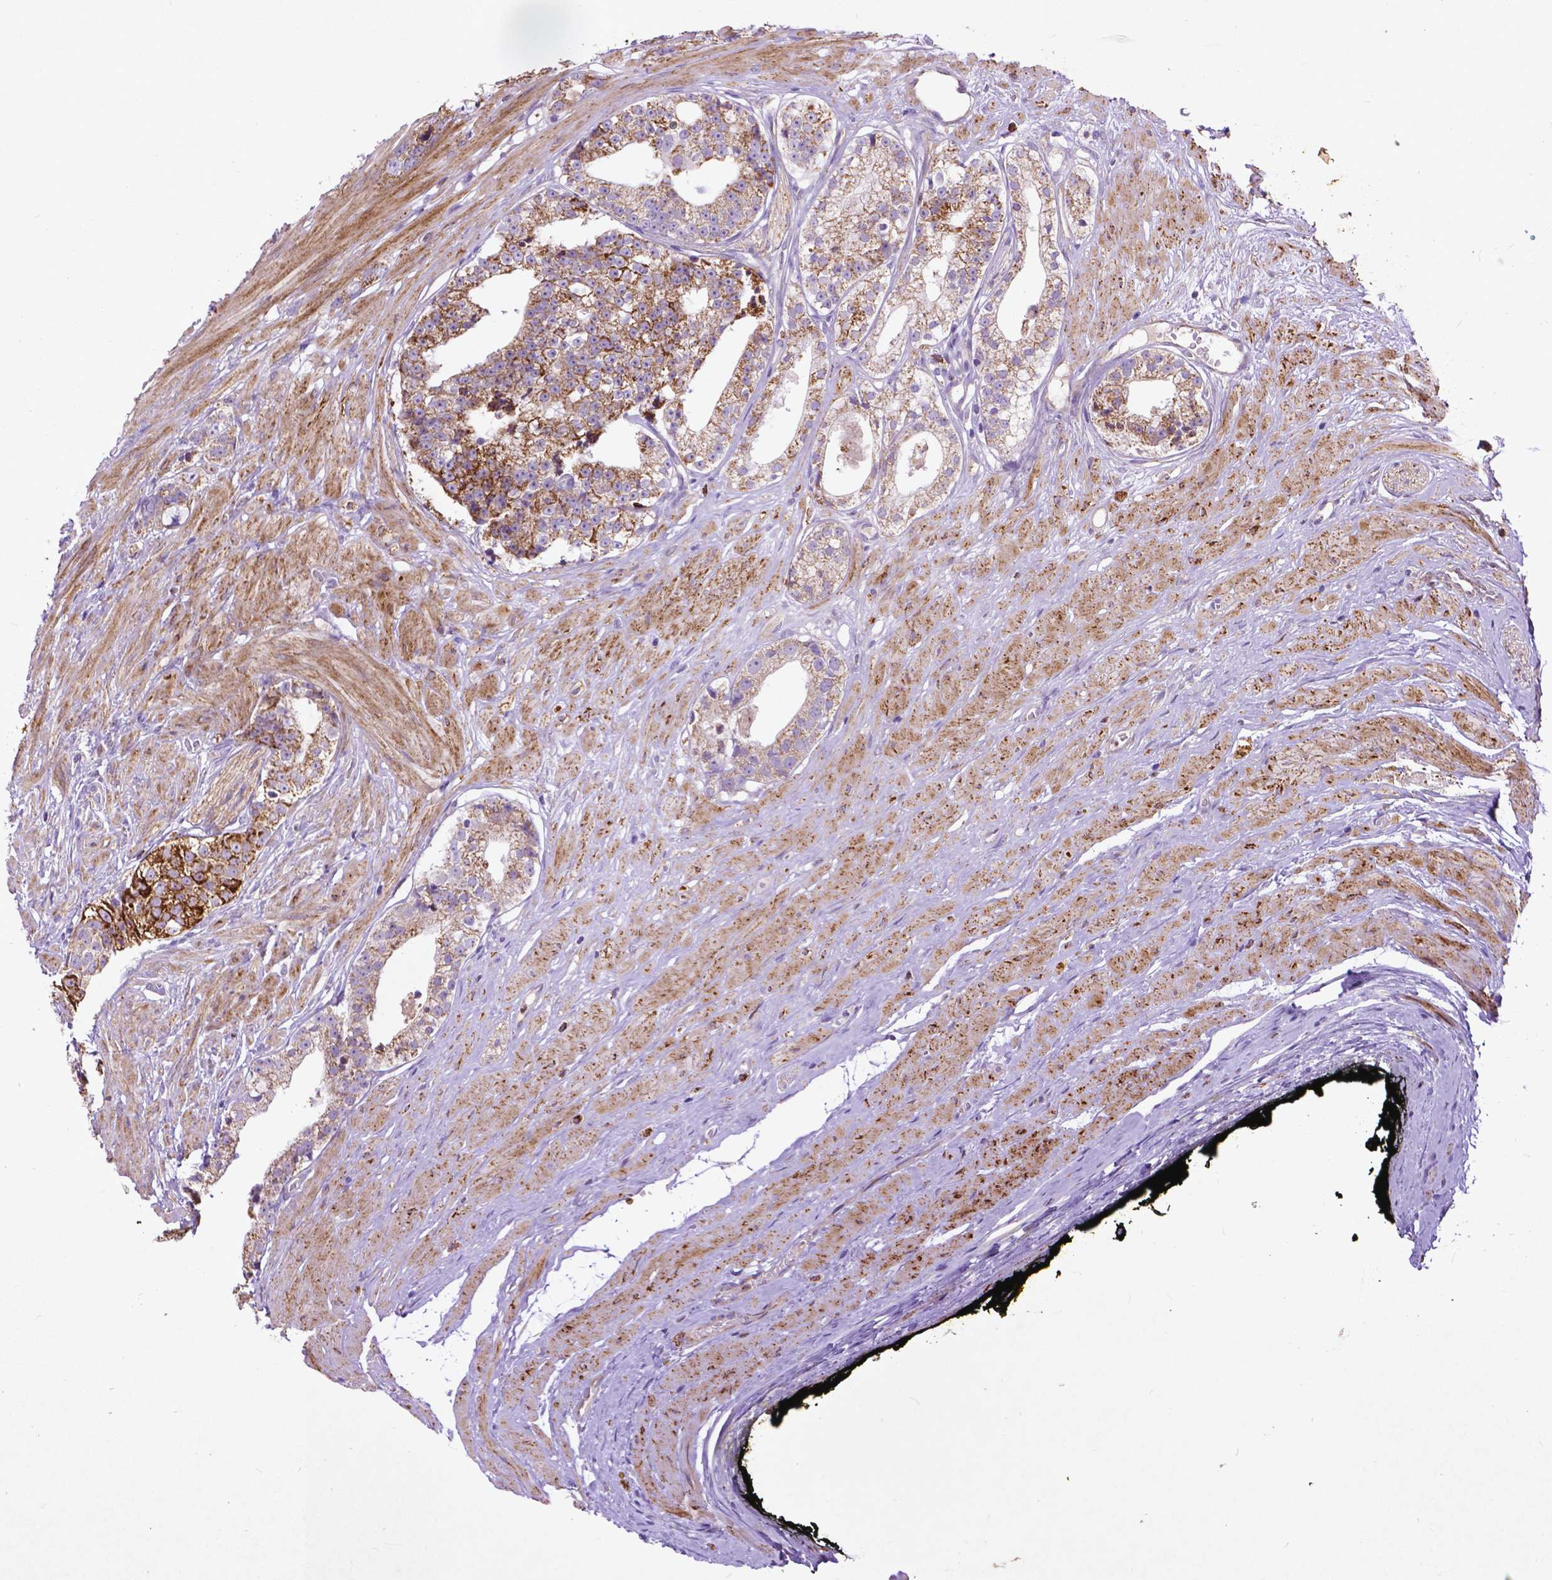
{"staining": {"intensity": "strong", "quantity": ">75%", "location": "cytoplasmic/membranous"}, "tissue": "prostate cancer", "cell_type": "Tumor cells", "image_type": "cancer", "snomed": [{"axis": "morphology", "description": "Adenocarcinoma, Low grade"}, {"axis": "topography", "description": "Prostate"}], "caption": "This image demonstrates immunohistochemistry (IHC) staining of human low-grade adenocarcinoma (prostate), with high strong cytoplasmic/membranous staining in approximately >75% of tumor cells.", "gene": "THEGL", "patient": {"sex": "male", "age": 60}}